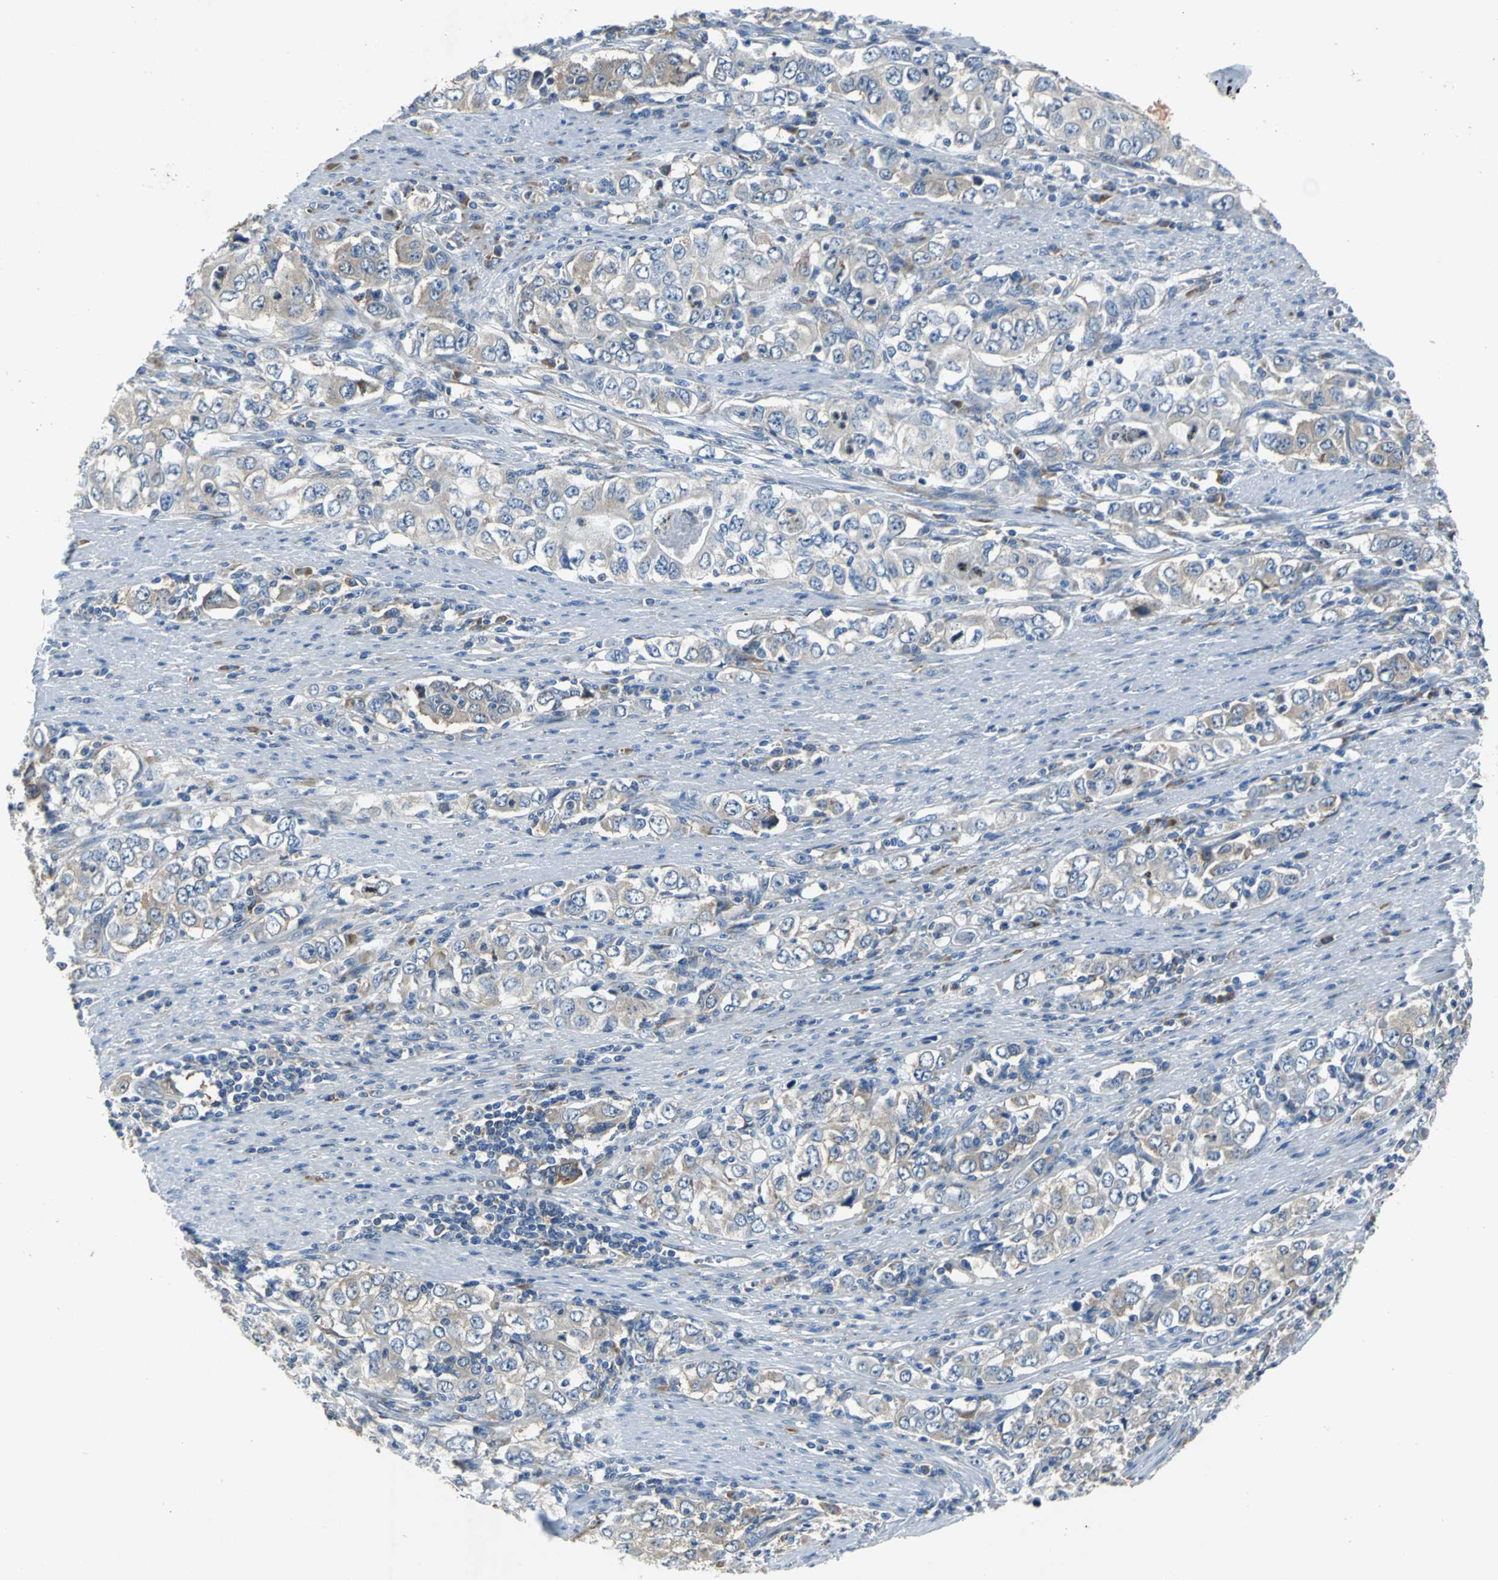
{"staining": {"intensity": "weak", "quantity": "25%-75%", "location": "cytoplasmic/membranous"}, "tissue": "stomach cancer", "cell_type": "Tumor cells", "image_type": "cancer", "snomed": [{"axis": "morphology", "description": "Adenocarcinoma, NOS"}, {"axis": "topography", "description": "Stomach, lower"}], "caption": "Immunohistochemistry (IHC) histopathology image of stomach adenocarcinoma stained for a protein (brown), which displays low levels of weak cytoplasmic/membranous positivity in about 25%-75% of tumor cells.", "gene": "EIF5A", "patient": {"sex": "female", "age": 72}}